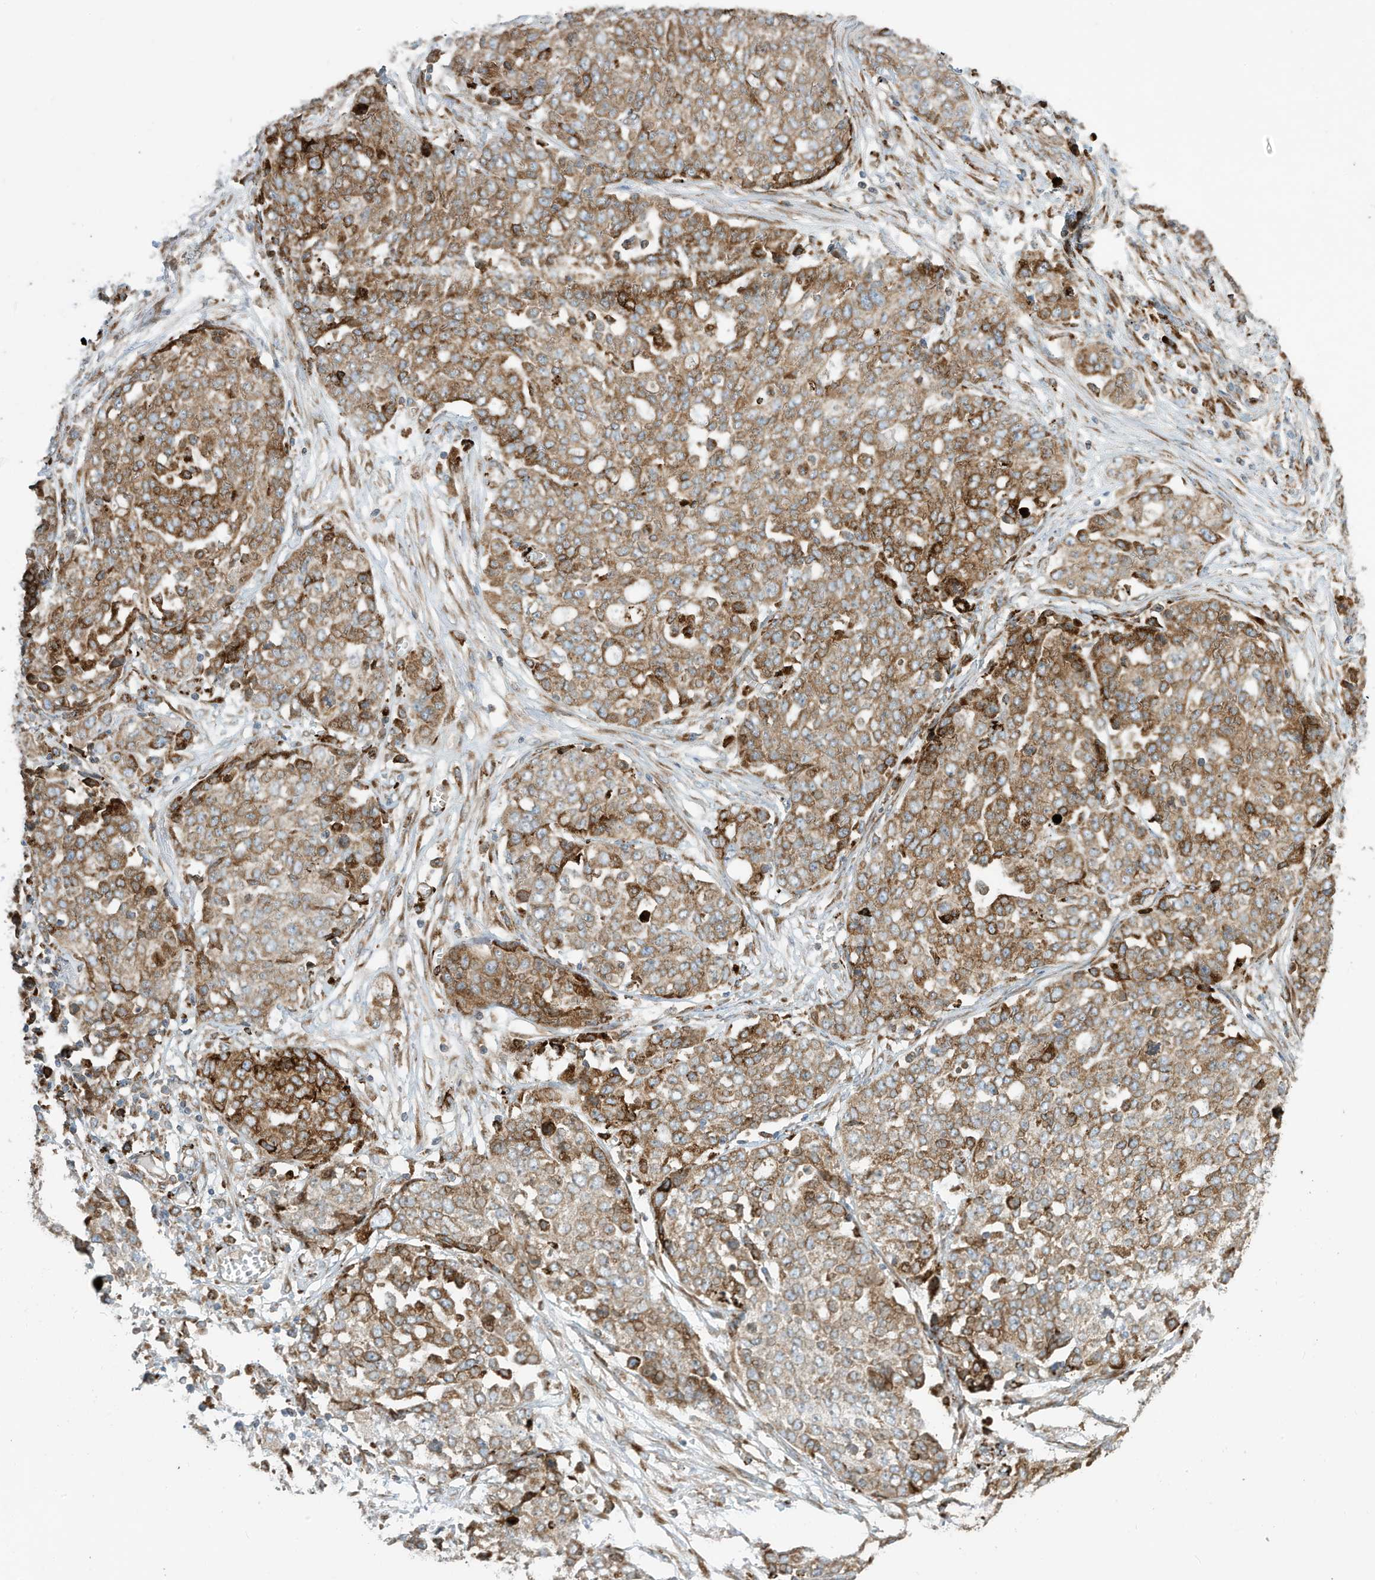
{"staining": {"intensity": "moderate", "quantity": ">75%", "location": "cytoplasmic/membranous"}, "tissue": "ovarian cancer", "cell_type": "Tumor cells", "image_type": "cancer", "snomed": [{"axis": "morphology", "description": "Cystadenocarcinoma, serous, NOS"}, {"axis": "topography", "description": "Soft tissue"}, {"axis": "topography", "description": "Ovary"}], "caption": "There is medium levels of moderate cytoplasmic/membranous positivity in tumor cells of ovarian serous cystadenocarcinoma, as demonstrated by immunohistochemical staining (brown color).", "gene": "TRNAU1AP", "patient": {"sex": "female", "age": 57}}